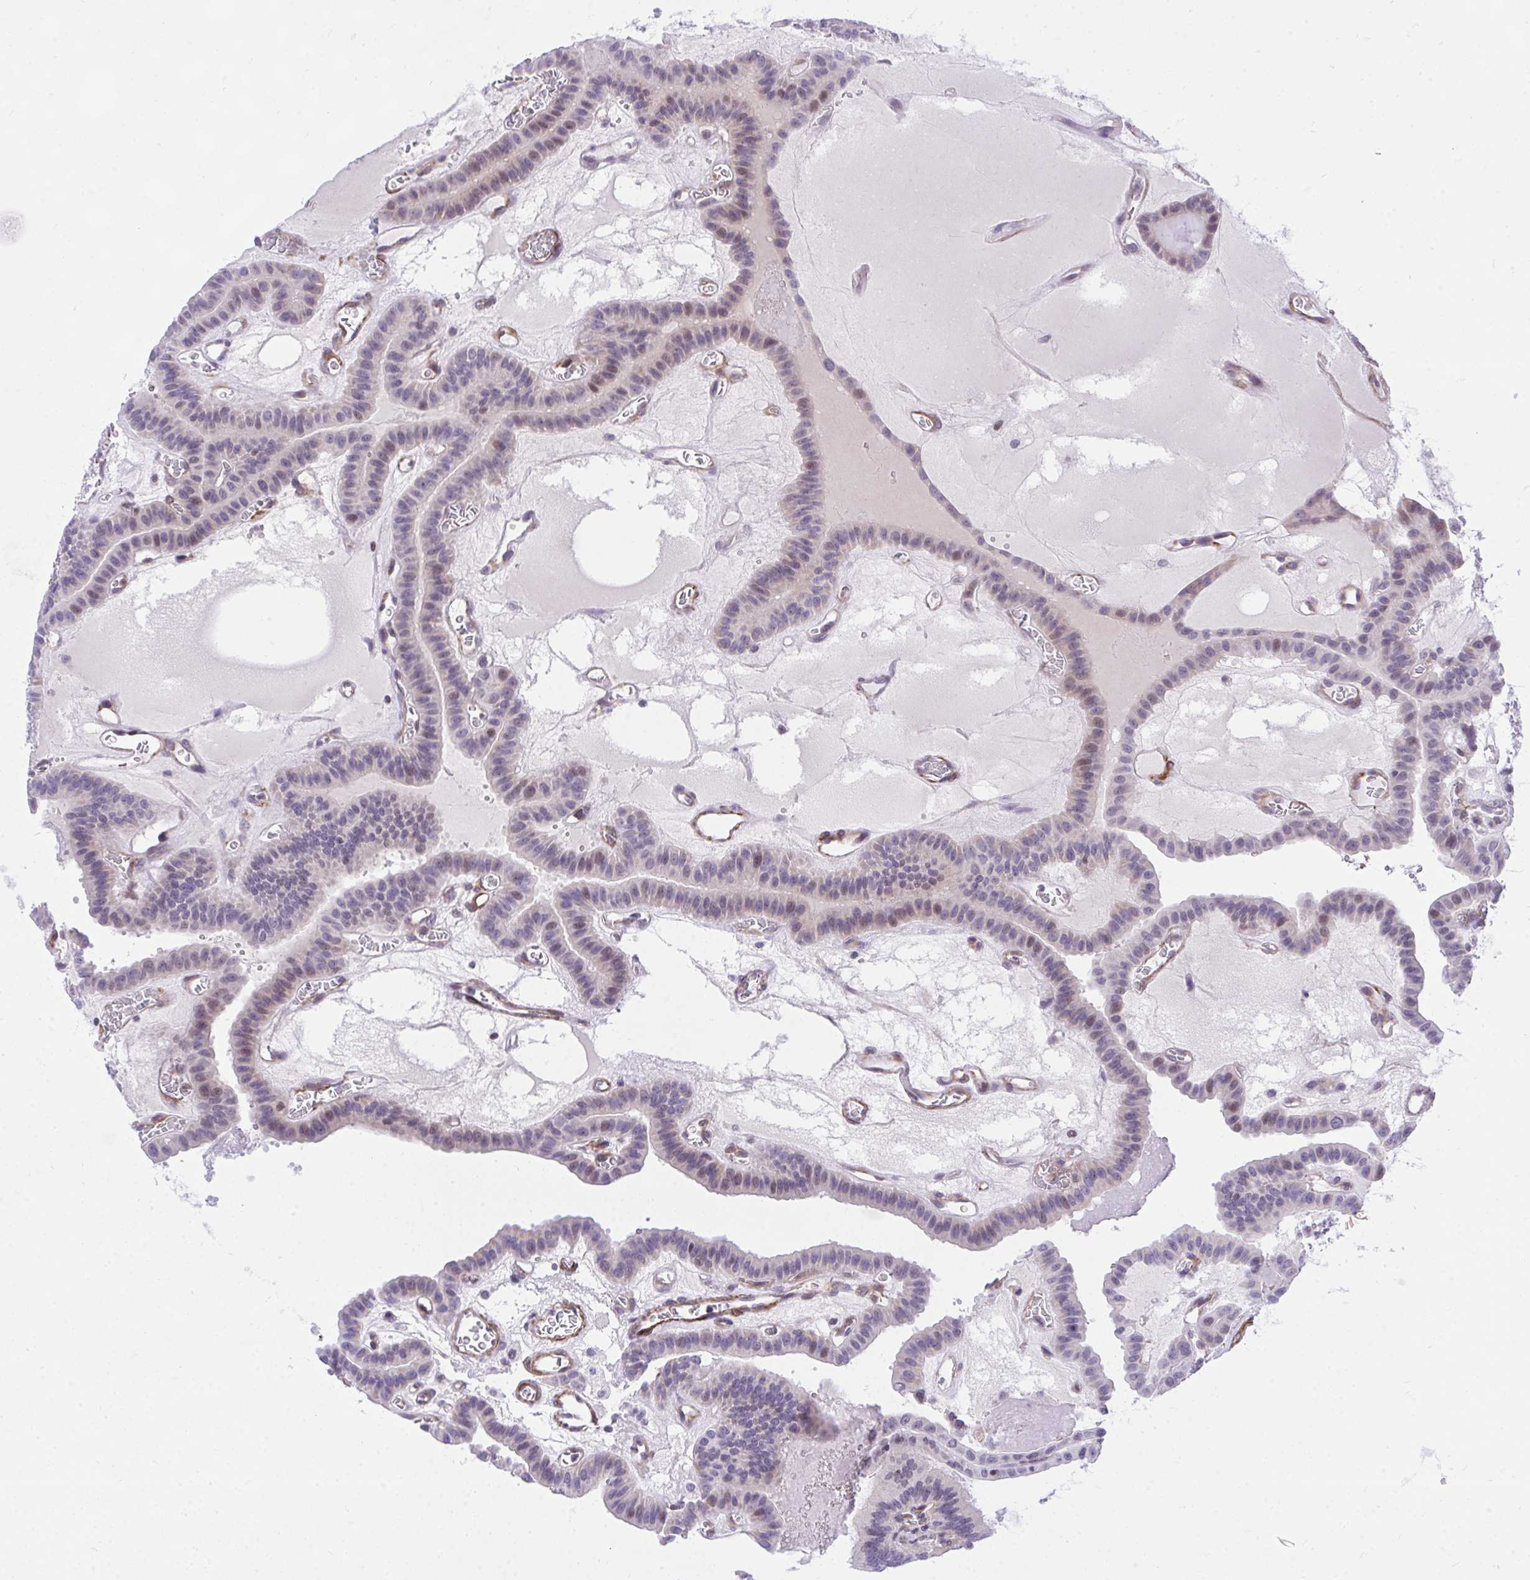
{"staining": {"intensity": "moderate", "quantity": "<25%", "location": "nuclear"}, "tissue": "thyroid cancer", "cell_type": "Tumor cells", "image_type": "cancer", "snomed": [{"axis": "morphology", "description": "Papillary adenocarcinoma, NOS"}, {"axis": "topography", "description": "Thyroid gland"}], "caption": "Protein analysis of thyroid papillary adenocarcinoma tissue demonstrates moderate nuclear expression in about <25% of tumor cells. (brown staining indicates protein expression, while blue staining denotes nuclei).", "gene": "KCNN4", "patient": {"sex": "male", "age": 87}}